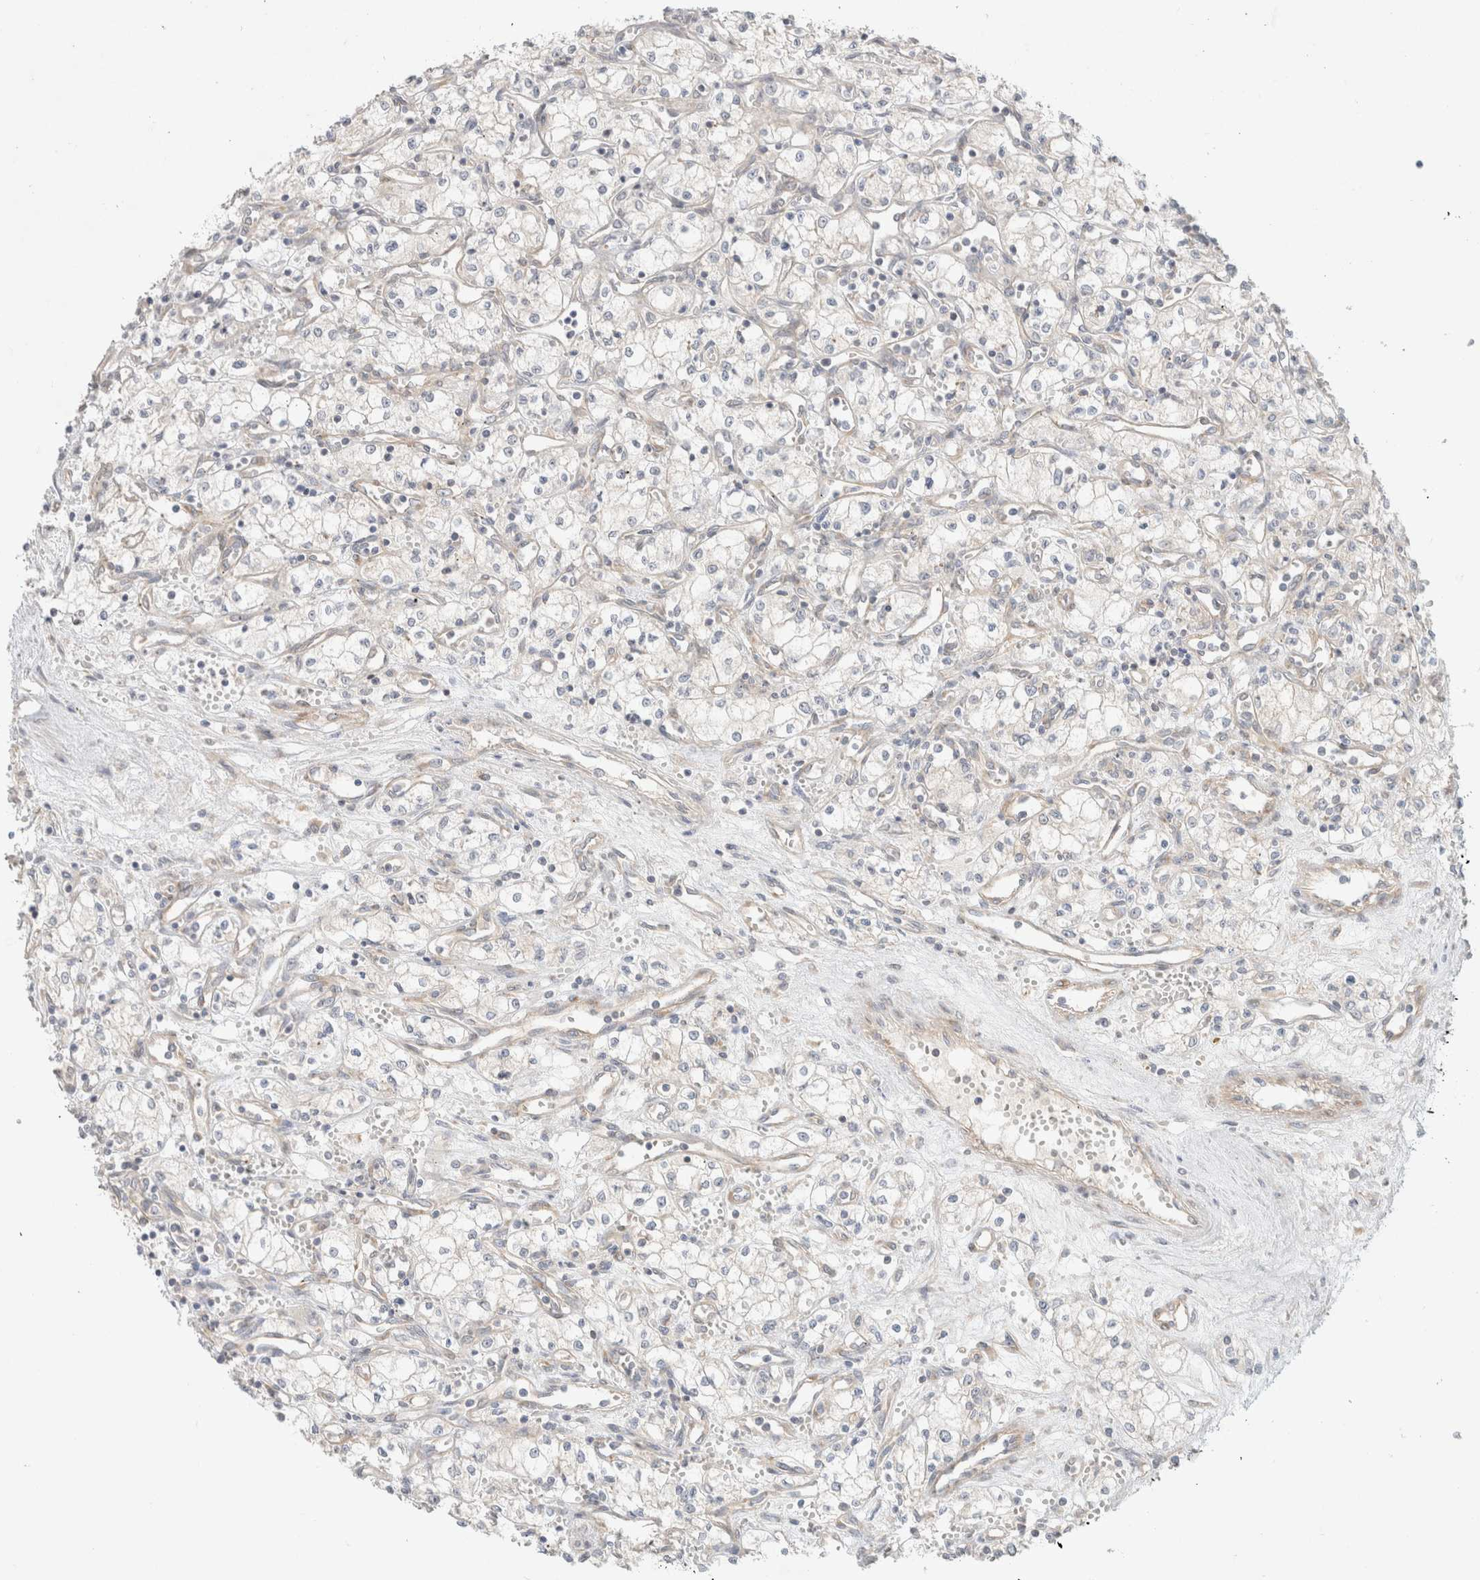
{"staining": {"intensity": "negative", "quantity": "none", "location": "none"}, "tissue": "renal cancer", "cell_type": "Tumor cells", "image_type": "cancer", "snomed": [{"axis": "morphology", "description": "Adenocarcinoma, NOS"}, {"axis": "topography", "description": "Kidney"}], "caption": "This photomicrograph is of renal cancer (adenocarcinoma) stained with immunohistochemistry (IHC) to label a protein in brown with the nuclei are counter-stained blue. There is no staining in tumor cells. The staining was performed using DAB to visualize the protein expression in brown, while the nuclei were stained in blue with hematoxylin (Magnification: 20x).", "gene": "MARK3", "patient": {"sex": "male", "age": 59}}